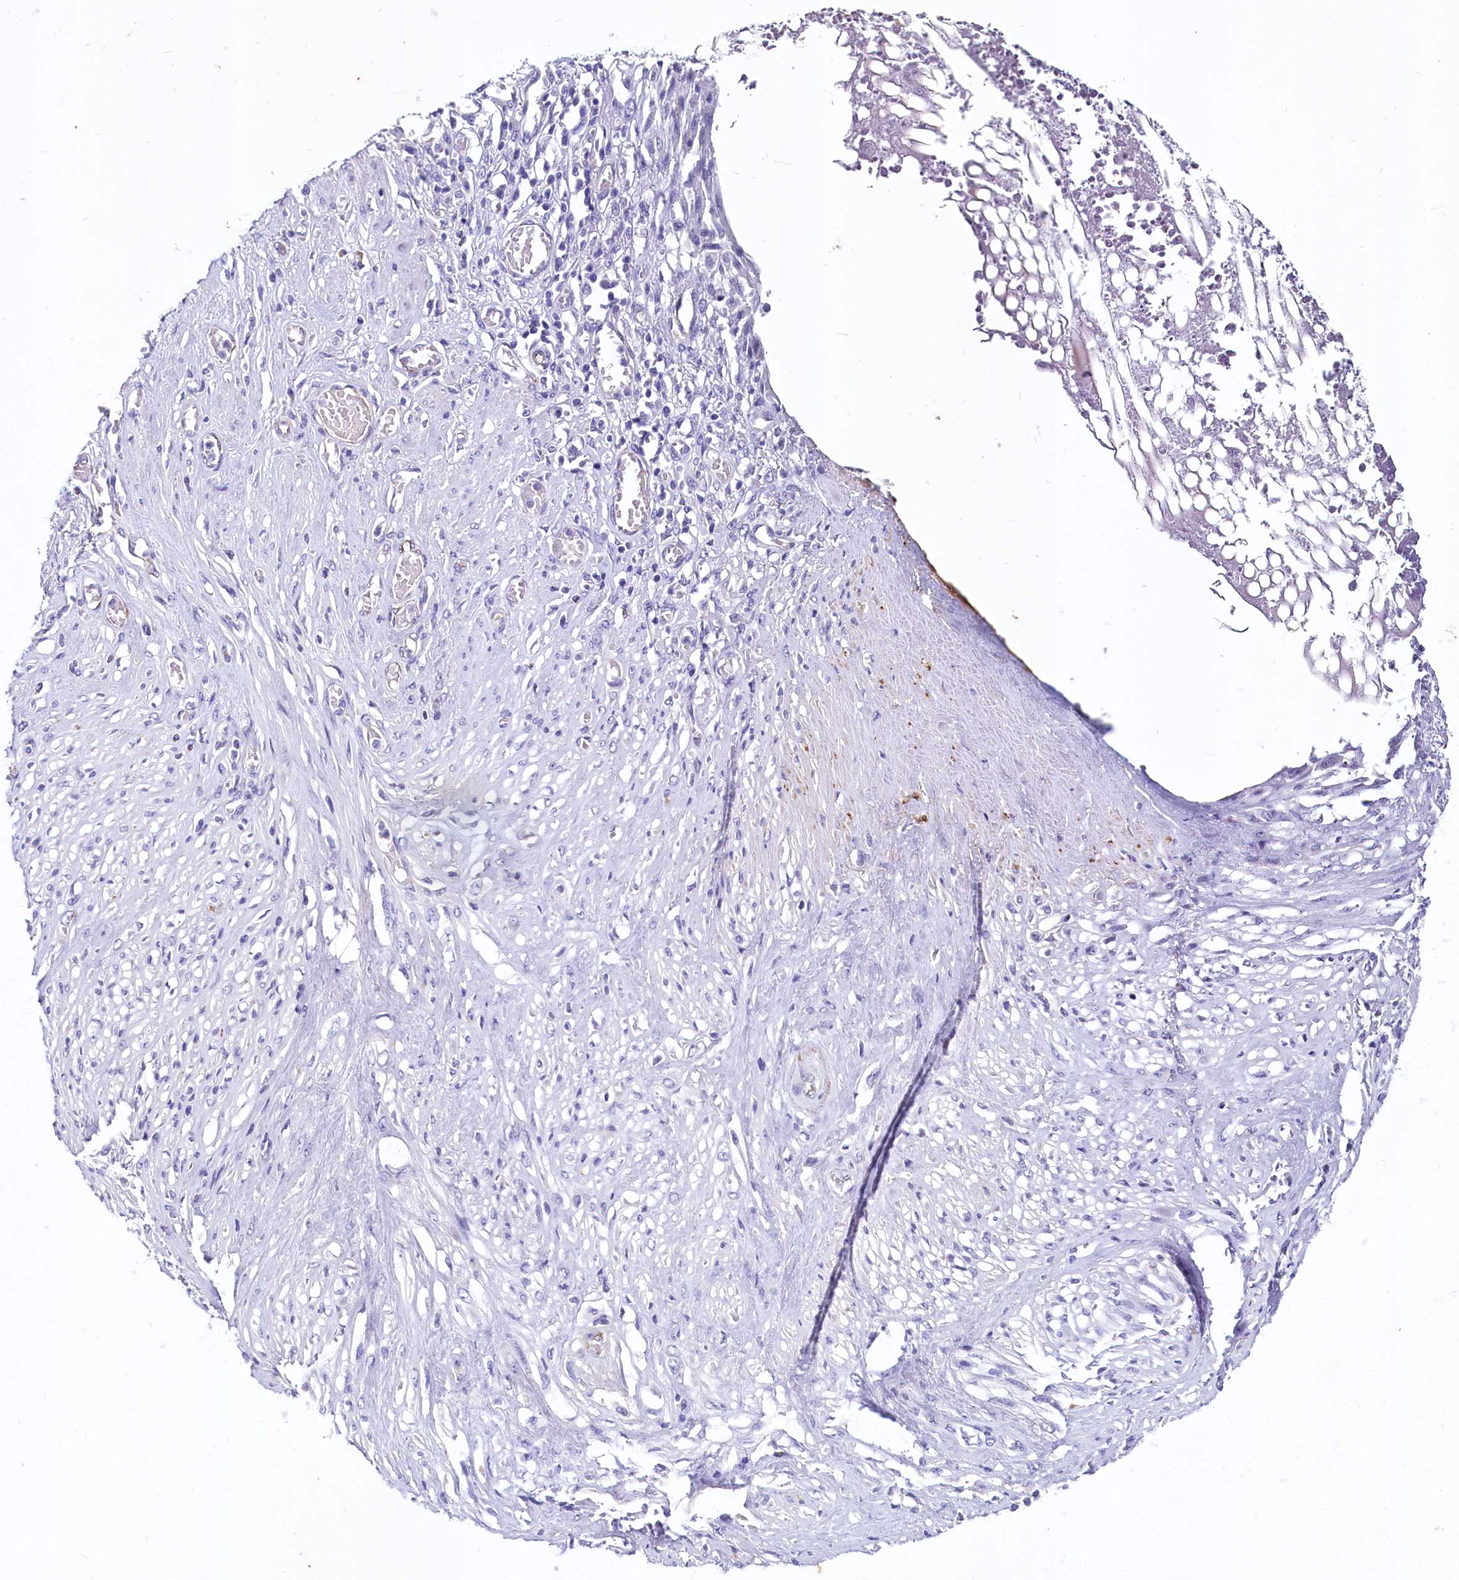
{"staining": {"intensity": "negative", "quantity": "none", "location": "none"}, "tissue": "stomach cancer", "cell_type": "Tumor cells", "image_type": "cancer", "snomed": [{"axis": "morphology", "description": "Adenocarcinoma, NOS"}, {"axis": "morphology", "description": "Adenocarcinoma, High grade"}, {"axis": "topography", "description": "Stomach, upper"}, {"axis": "topography", "description": "Stomach, lower"}], "caption": "Immunohistochemical staining of adenocarcinoma (high-grade) (stomach) demonstrates no significant positivity in tumor cells.", "gene": "INSC", "patient": {"sex": "female", "age": 65}}